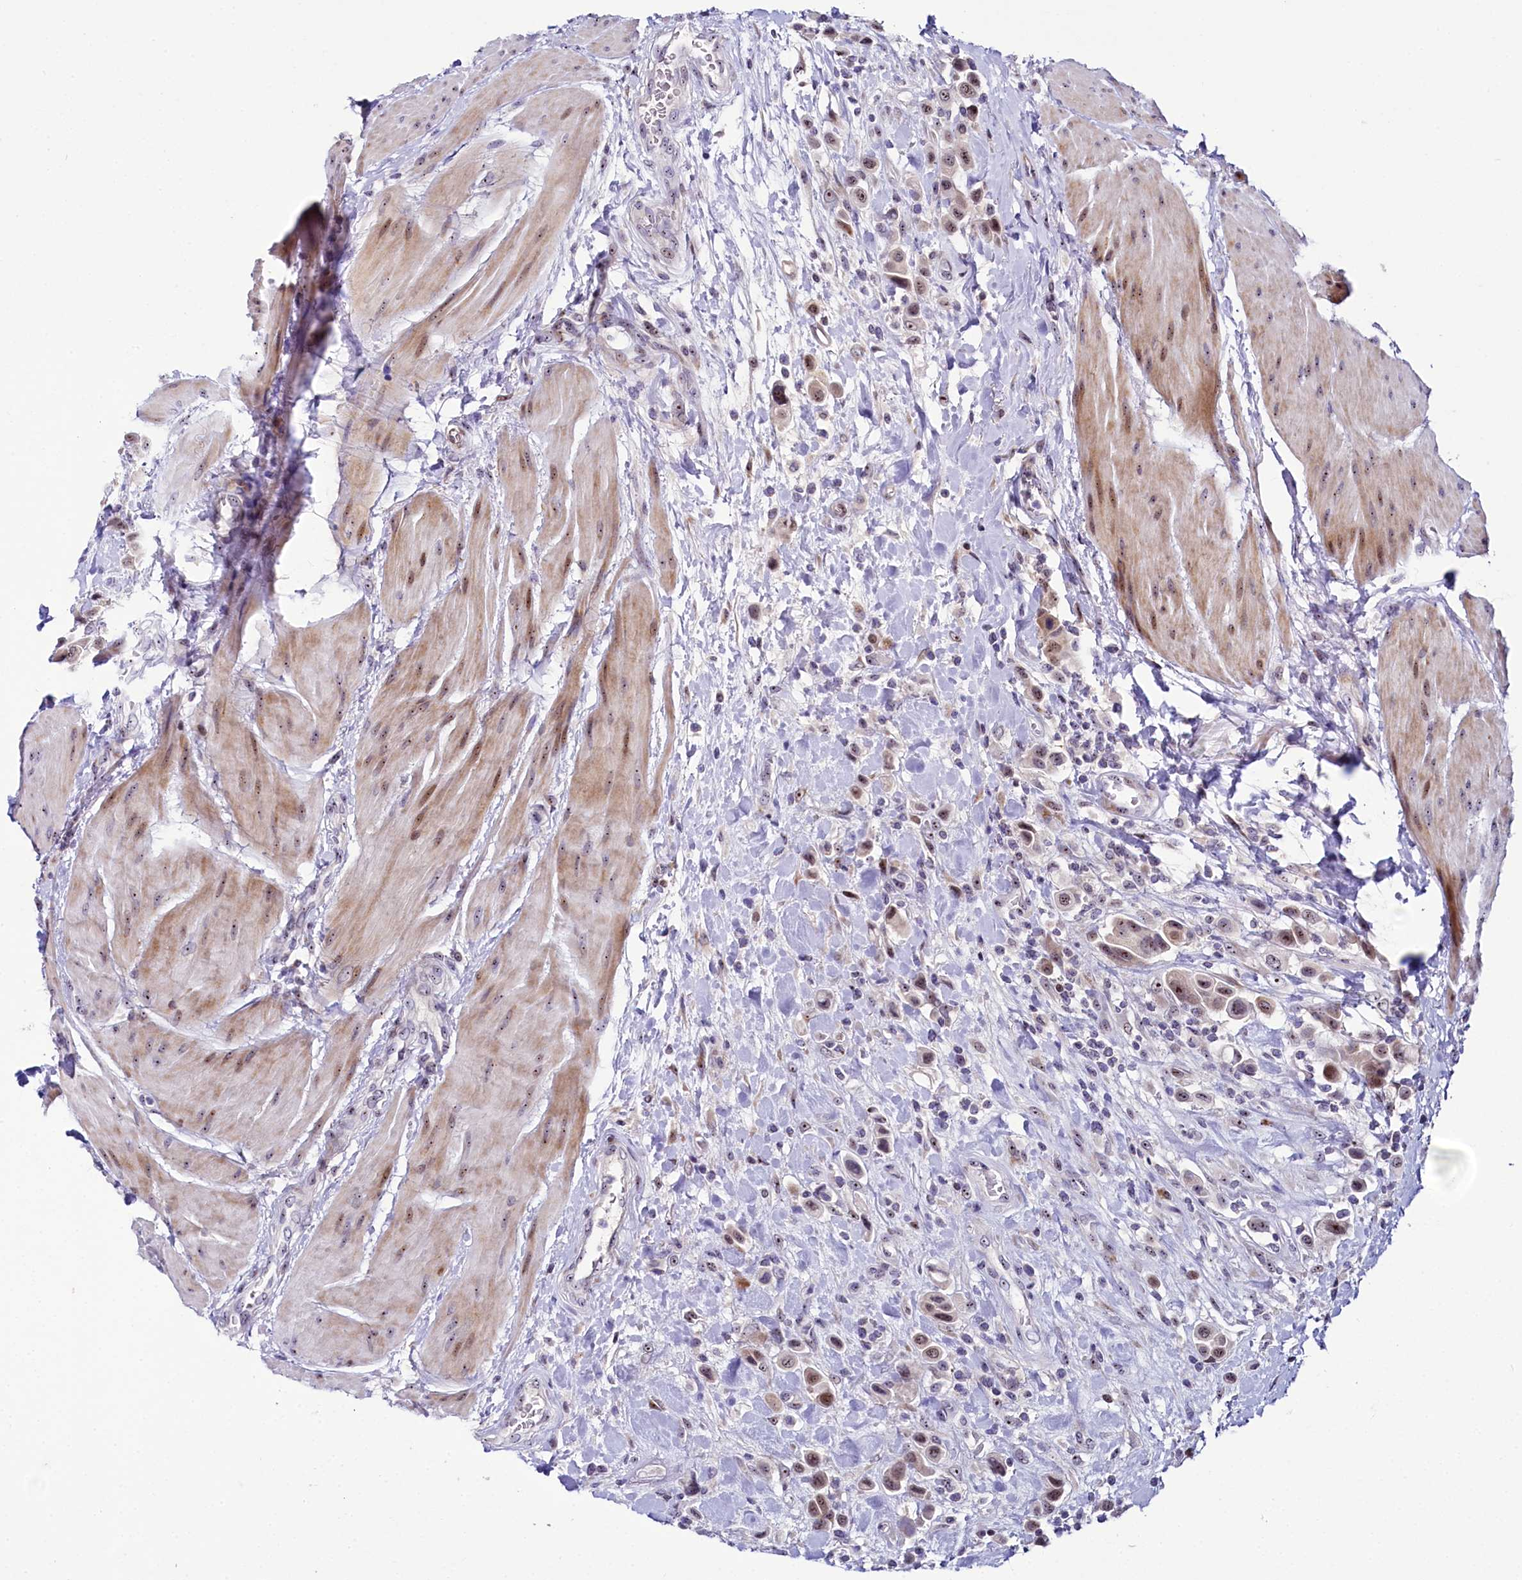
{"staining": {"intensity": "moderate", "quantity": ">75%", "location": "nuclear"}, "tissue": "urothelial cancer", "cell_type": "Tumor cells", "image_type": "cancer", "snomed": [{"axis": "morphology", "description": "Urothelial carcinoma, High grade"}, {"axis": "topography", "description": "Urinary bladder"}], "caption": "Human high-grade urothelial carcinoma stained with a protein marker reveals moderate staining in tumor cells.", "gene": "TCOF1", "patient": {"sex": "male", "age": 50}}